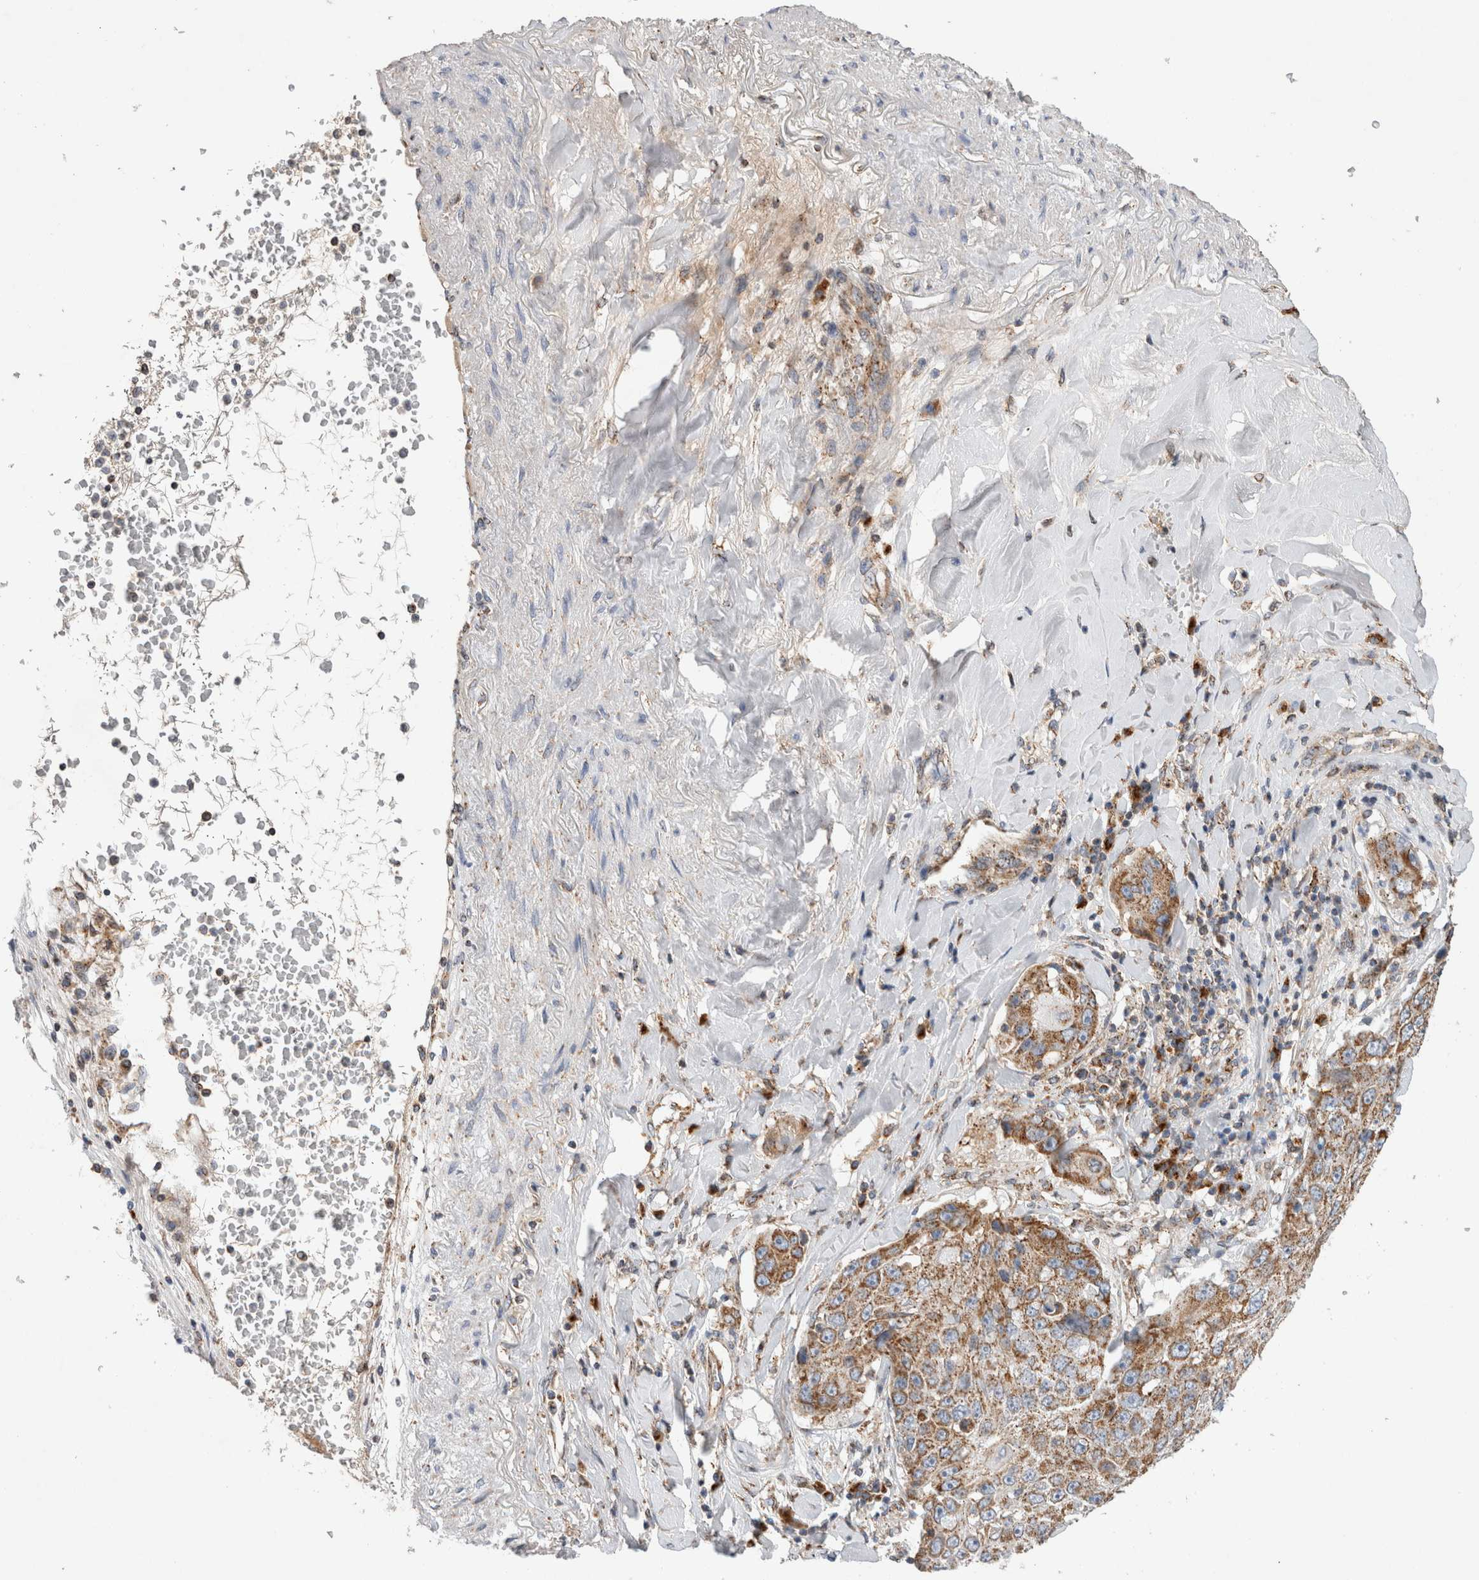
{"staining": {"intensity": "moderate", "quantity": ">75%", "location": "cytoplasmic/membranous"}, "tissue": "lung cancer", "cell_type": "Tumor cells", "image_type": "cancer", "snomed": [{"axis": "morphology", "description": "Squamous cell carcinoma, NOS"}, {"axis": "topography", "description": "Lung"}], "caption": "A histopathology image of human lung cancer stained for a protein exhibits moderate cytoplasmic/membranous brown staining in tumor cells.", "gene": "IARS2", "patient": {"sex": "male", "age": 61}}